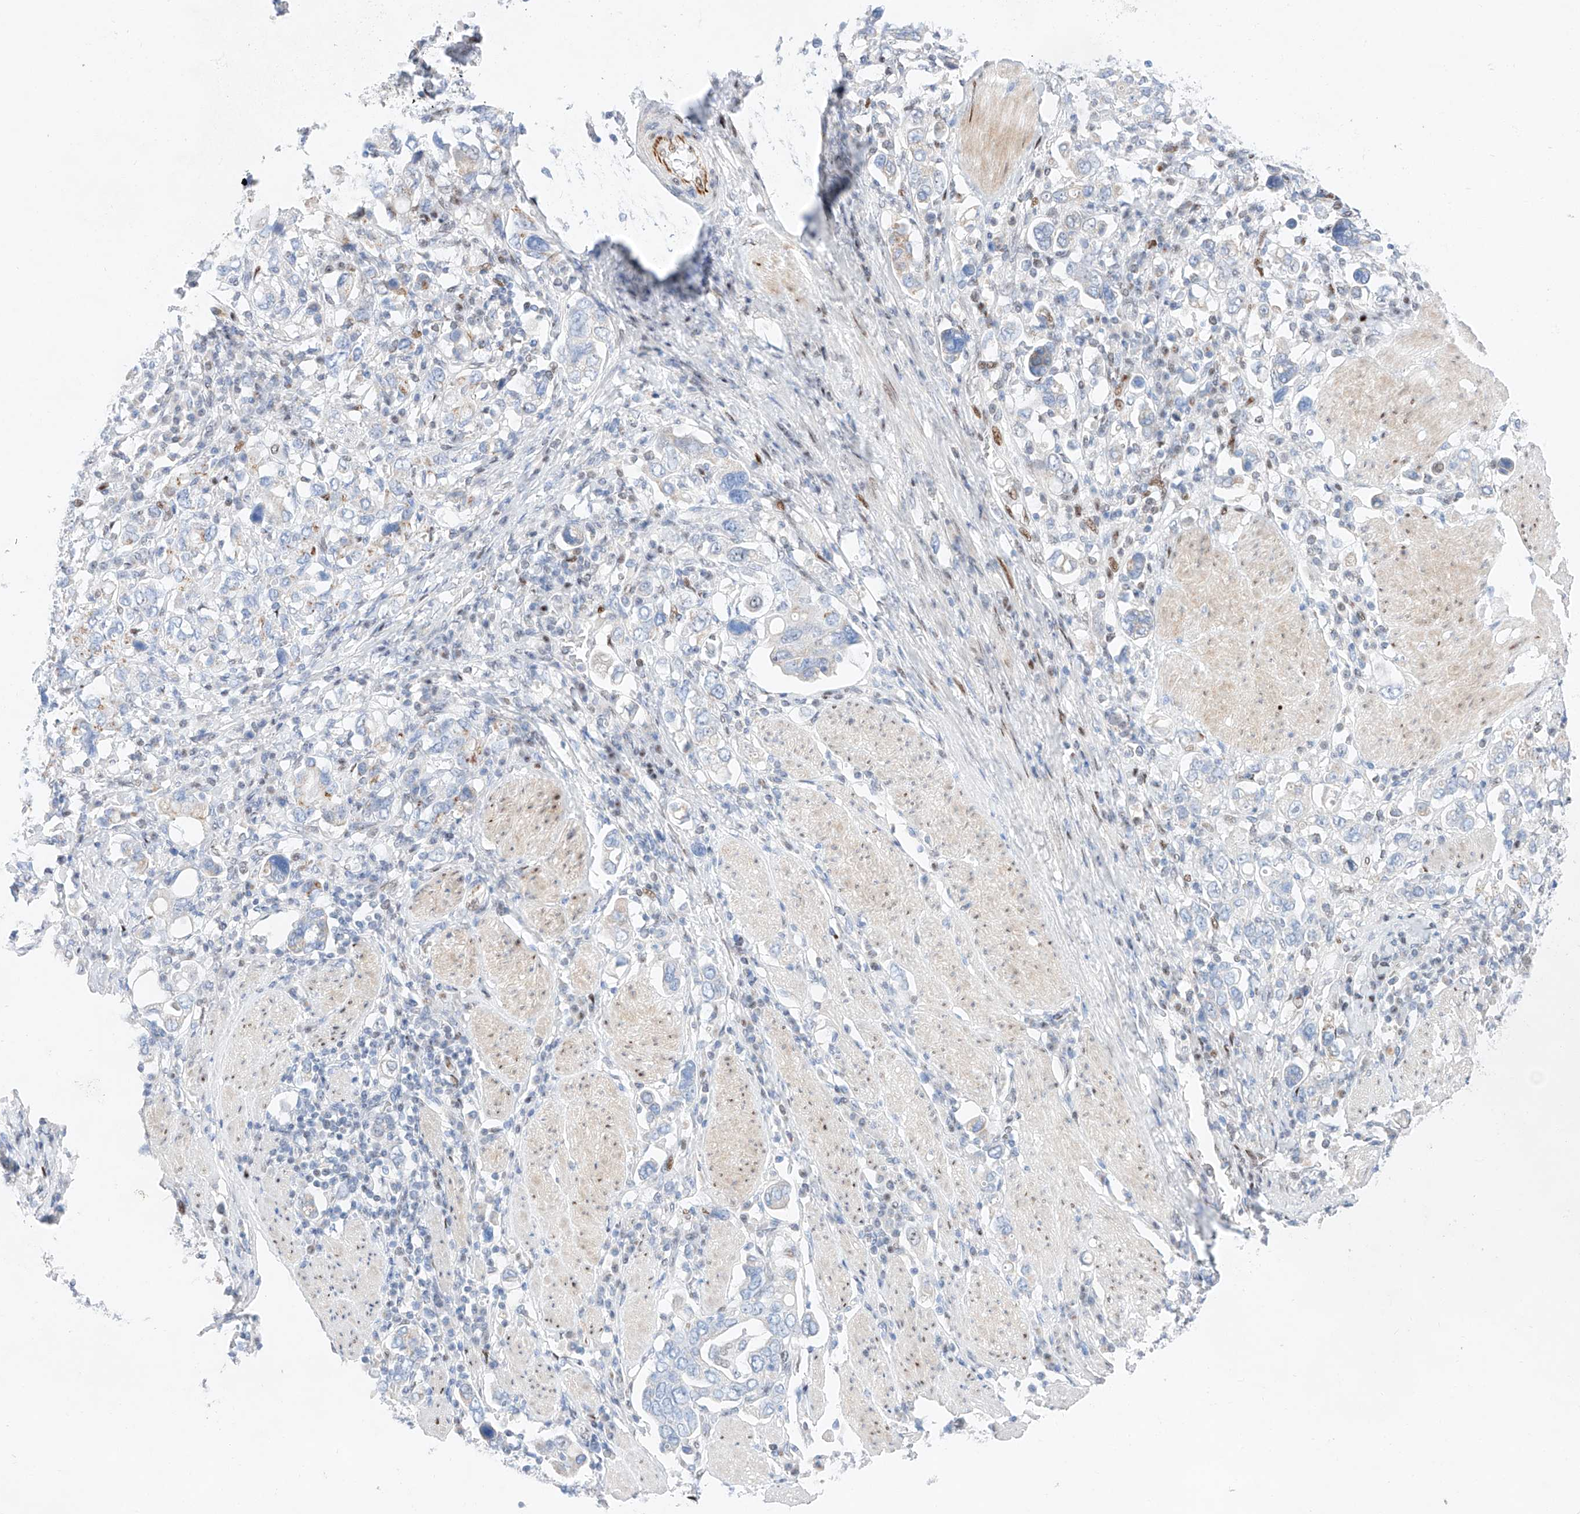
{"staining": {"intensity": "negative", "quantity": "none", "location": "none"}, "tissue": "stomach cancer", "cell_type": "Tumor cells", "image_type": "cancer", "snomed": [{"axis": "morphology", "description": "Adenocarcinoma, NOS"}, {"axis": "topography", "description": "Stomach, upper"}], "caption": "Tumor cells are negative for brown protein staining in stomach adenocarcinoma.", "gene": "NT5C3B", "patient": {"sex": "male", "age": 62}}